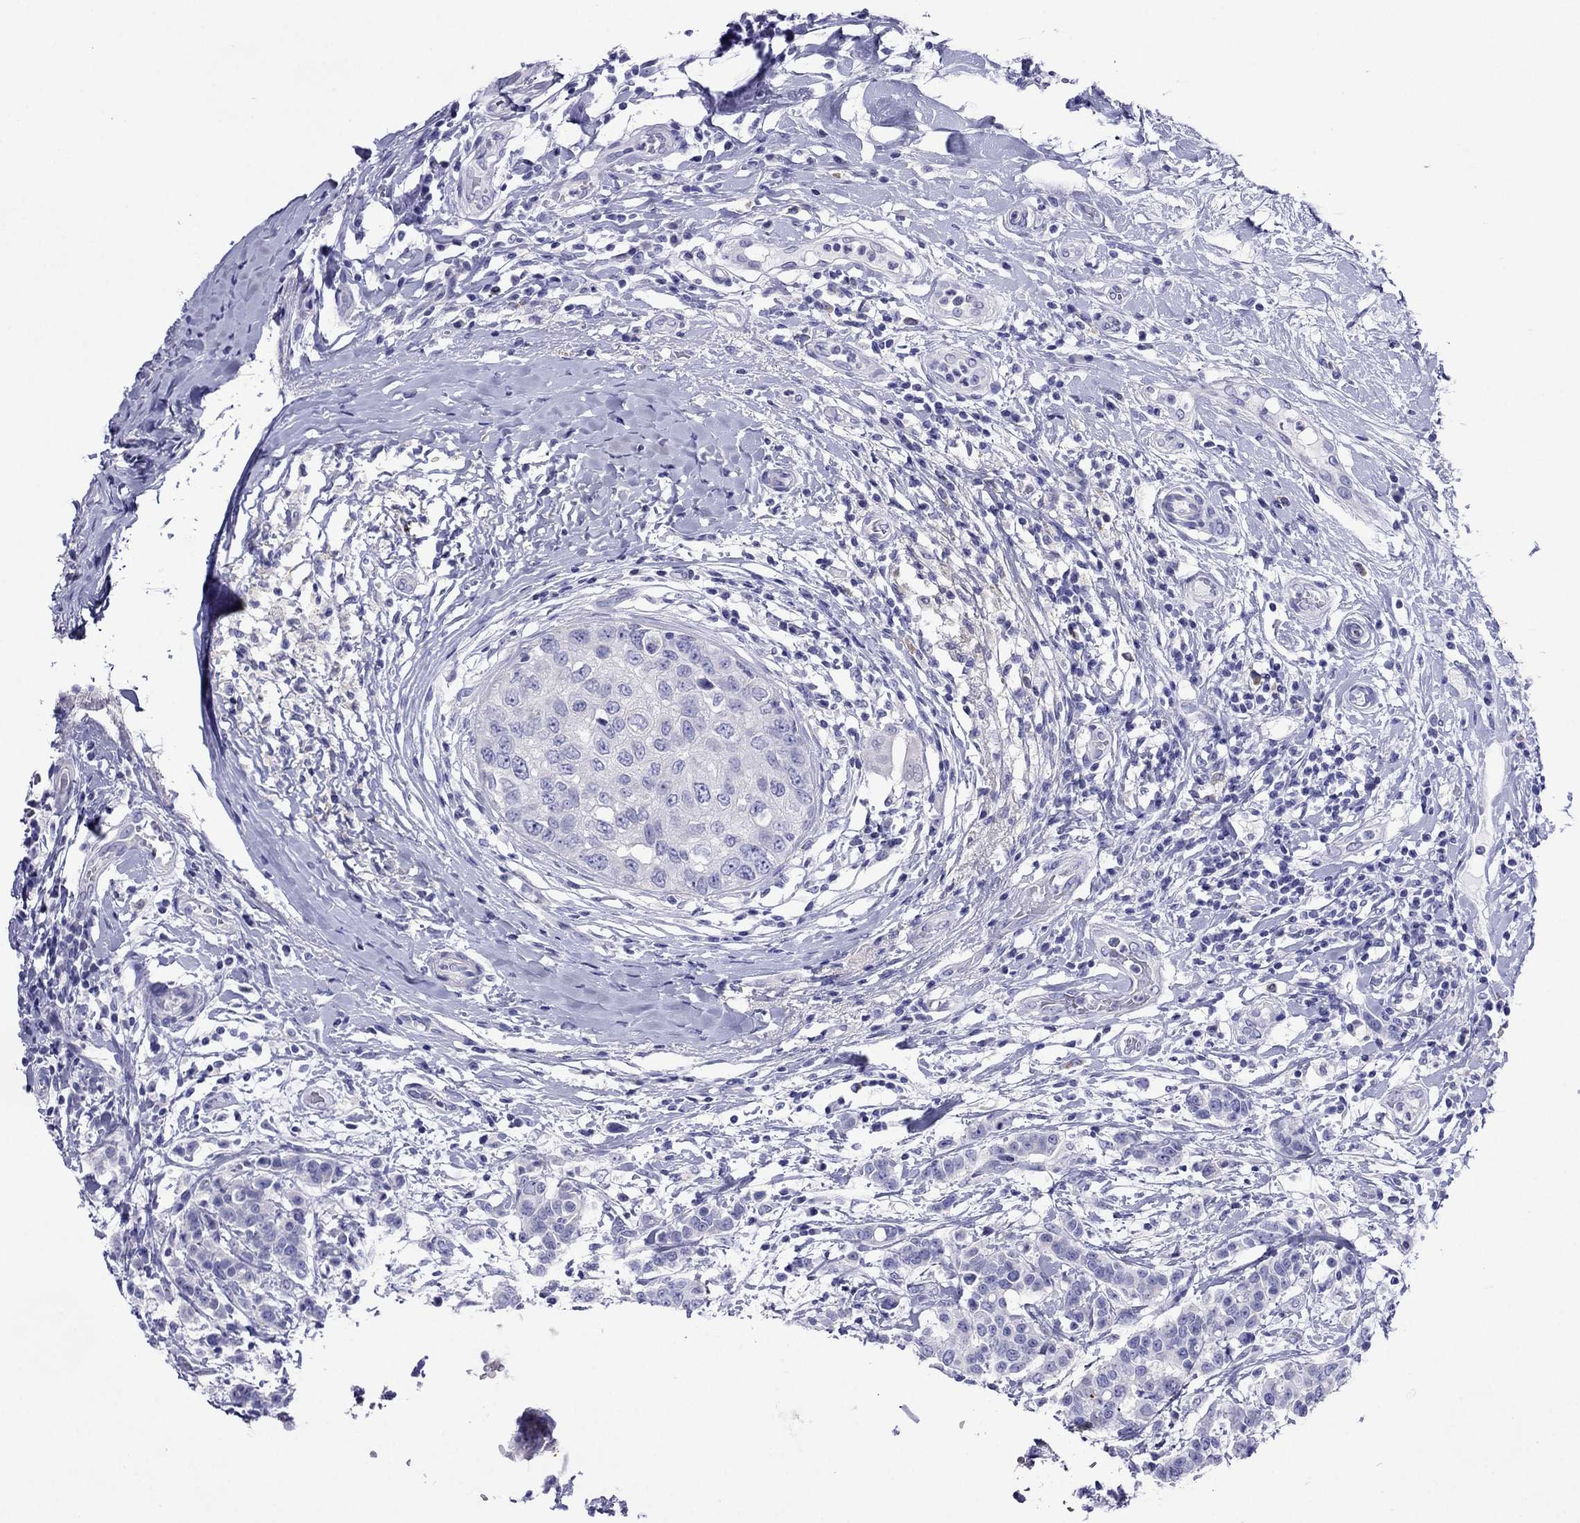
{"staining": {"intensity": "negative", "quantity": "none", "location": "none"}, "tissue": "breast cancer", "cell_type": "Tumor cells", "image_type": "cancer", "snomed": [{"axis": "morphology", "description": "Duct carcinoma"}, {"axis": "topography", "description": "Breast"}], "caption": "This is an immunohistochemistry micrograph of breast cancer (intraductal carcinoma). There is no staining in tumor cells.", "gene": "PCDHA6", "patient": {"sex": "female", "age": 27}}